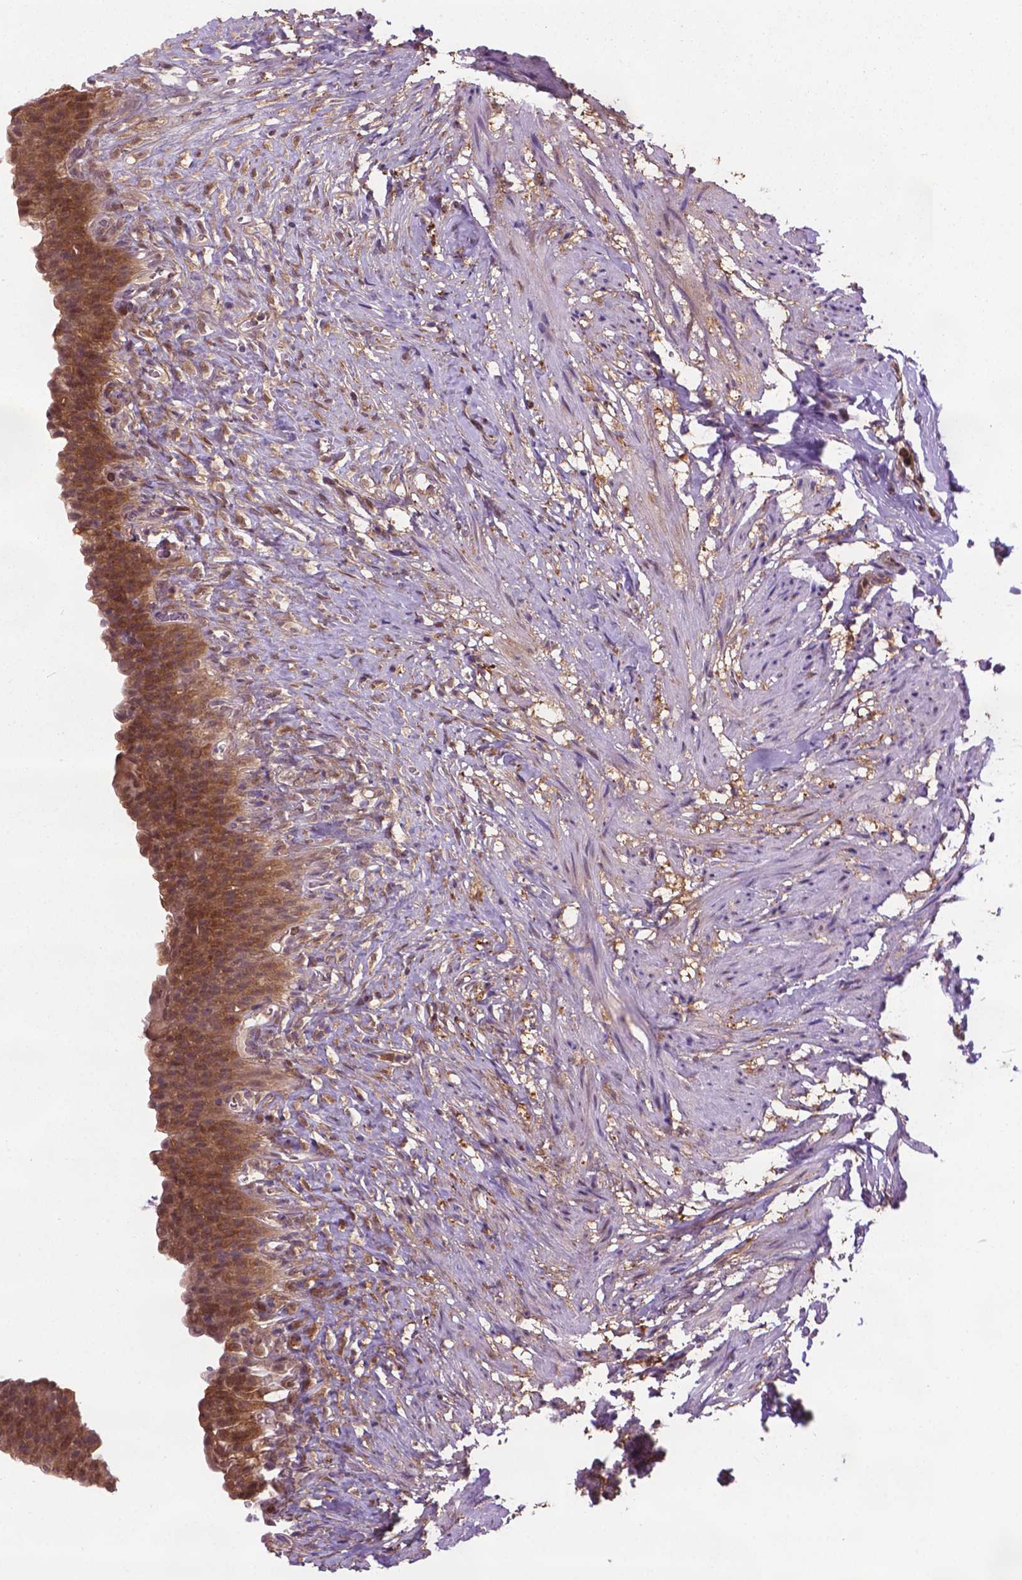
{"staining": {"intensity": "moderate", "quantity": ">75%", "location": "cytoplasmic/membranous,nuclear"}, "tissue": "urinary bladder", "cell_type": "Urothelial cells", "image_type": "normal", "snomed": [{"axis": "morphology", "description": "Normal tissue, NOS"}, {"axis": "topography", "description": "Urinary bladder"}, {"axis": "topography", "description": "Prostate"}], "caption": "Immunohistochemistry (DAB) staining of normal human urinary bladder reveals moderate cytoplasmic/membranous,nuclear protein expression in approximately >75% of urothelial cells. Using DAB (3,3'-diaminobenzidine) (brown) and hematoxylin (blue) stains, captured at high magnification using brightfield microscopy.", "gene": "PLIN3", "patient": {"sex": "male", "age": 76}}